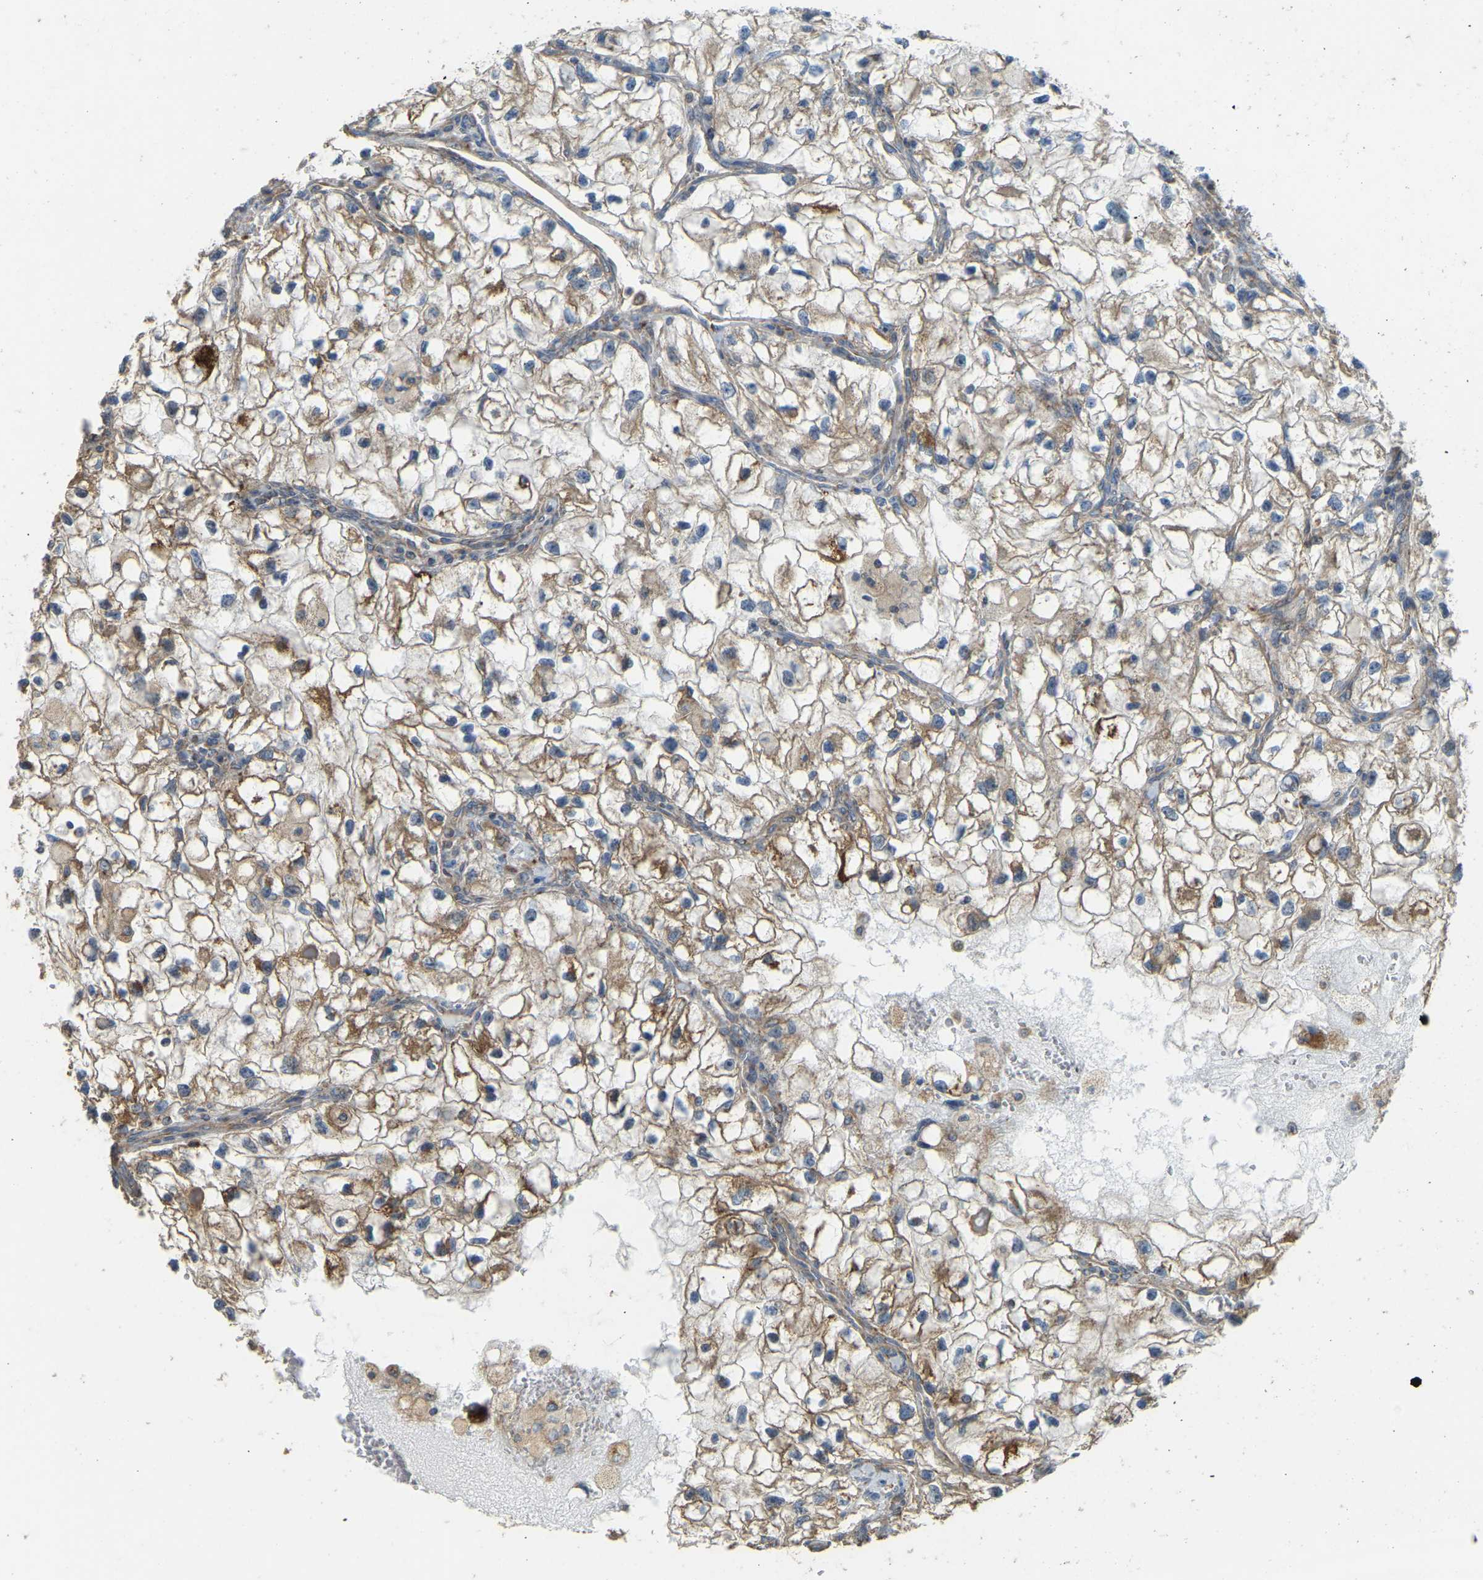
{"staining": {"intensity": "moderate", "quantity": ">75%", "location": "cytoplasmic/membranous"}, "tissue": "renal cancer", "cell_type": "Tumor cells", "image_type": "cancer", "snomed": [{"axis": "morphology", "description": "Adenocarcinoma, NOS"}, {"axis": "topography", "description": "Kidney"}], "caption": "This photomicrograph reveals IHC staining of renal cancer (adenocarcinoma), with medium moderate cytoplasmic/membranous expression in approximately >75% of tumor cells.", "gene": "PSMD7", "patient": {"sex": "female", "age": 70}}